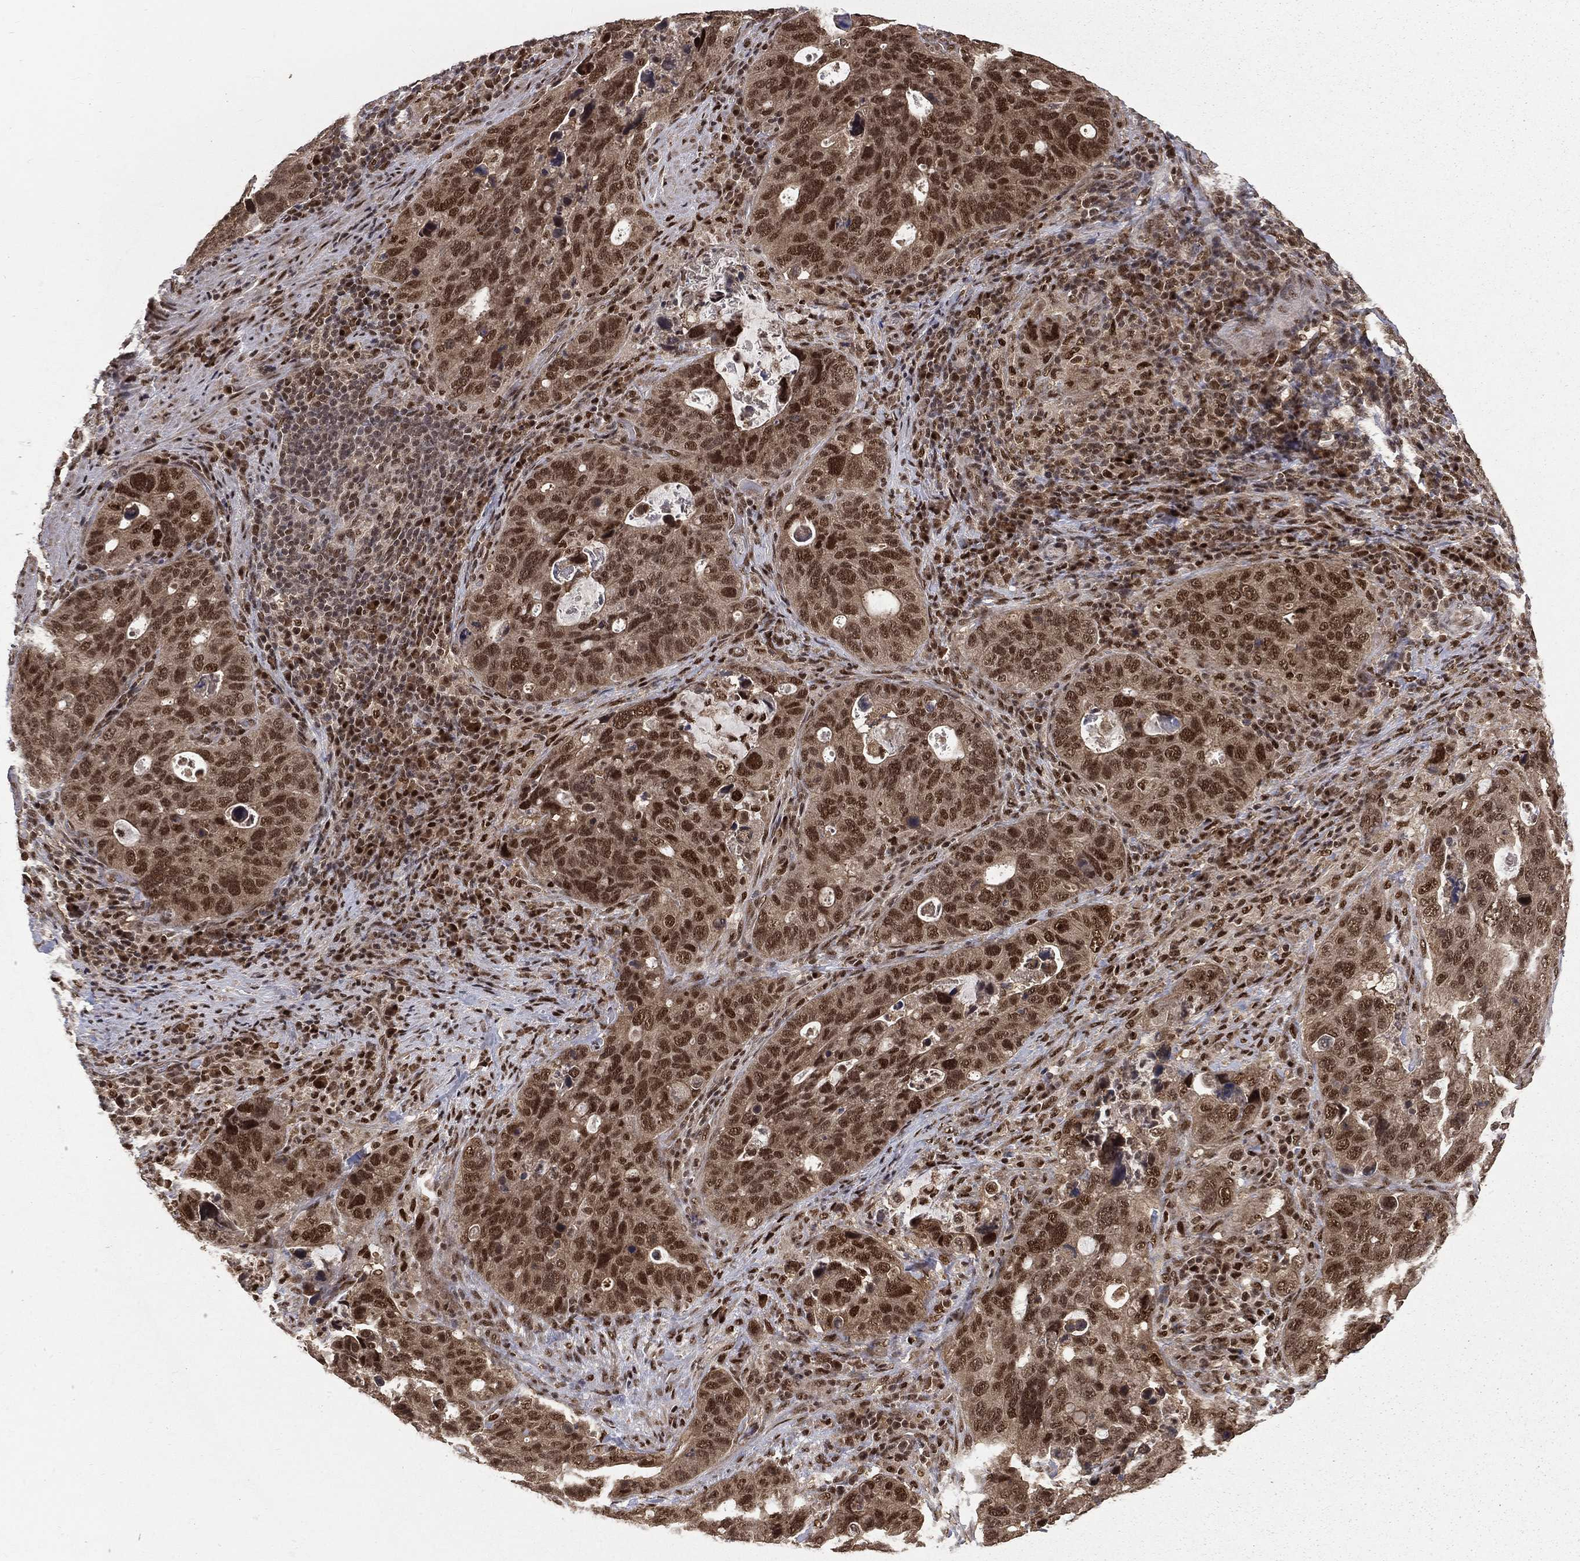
{"staining": {"intensity": "moderate", "quantity": ">75%", "location": "nuclear"}, "tissue": "stomach cancer", "cell_type": "Tumor cells", "image_type": "cancer", "snomed": [{"axis": "morphology", "description": "Adenocarcinoma, NOS"}, {"axis": "topography", "description": "Stomach"}], "caption": "Stomach adenocarcinoma stained with DAB (3,3'-diaminobenzidine) immunohistochemistry exhibits medium levels of moderate nuclear expression in approximately >75% of tumor cells.", "gene": "JMJD6", "patient": {"sex": "male", "age": 54}}